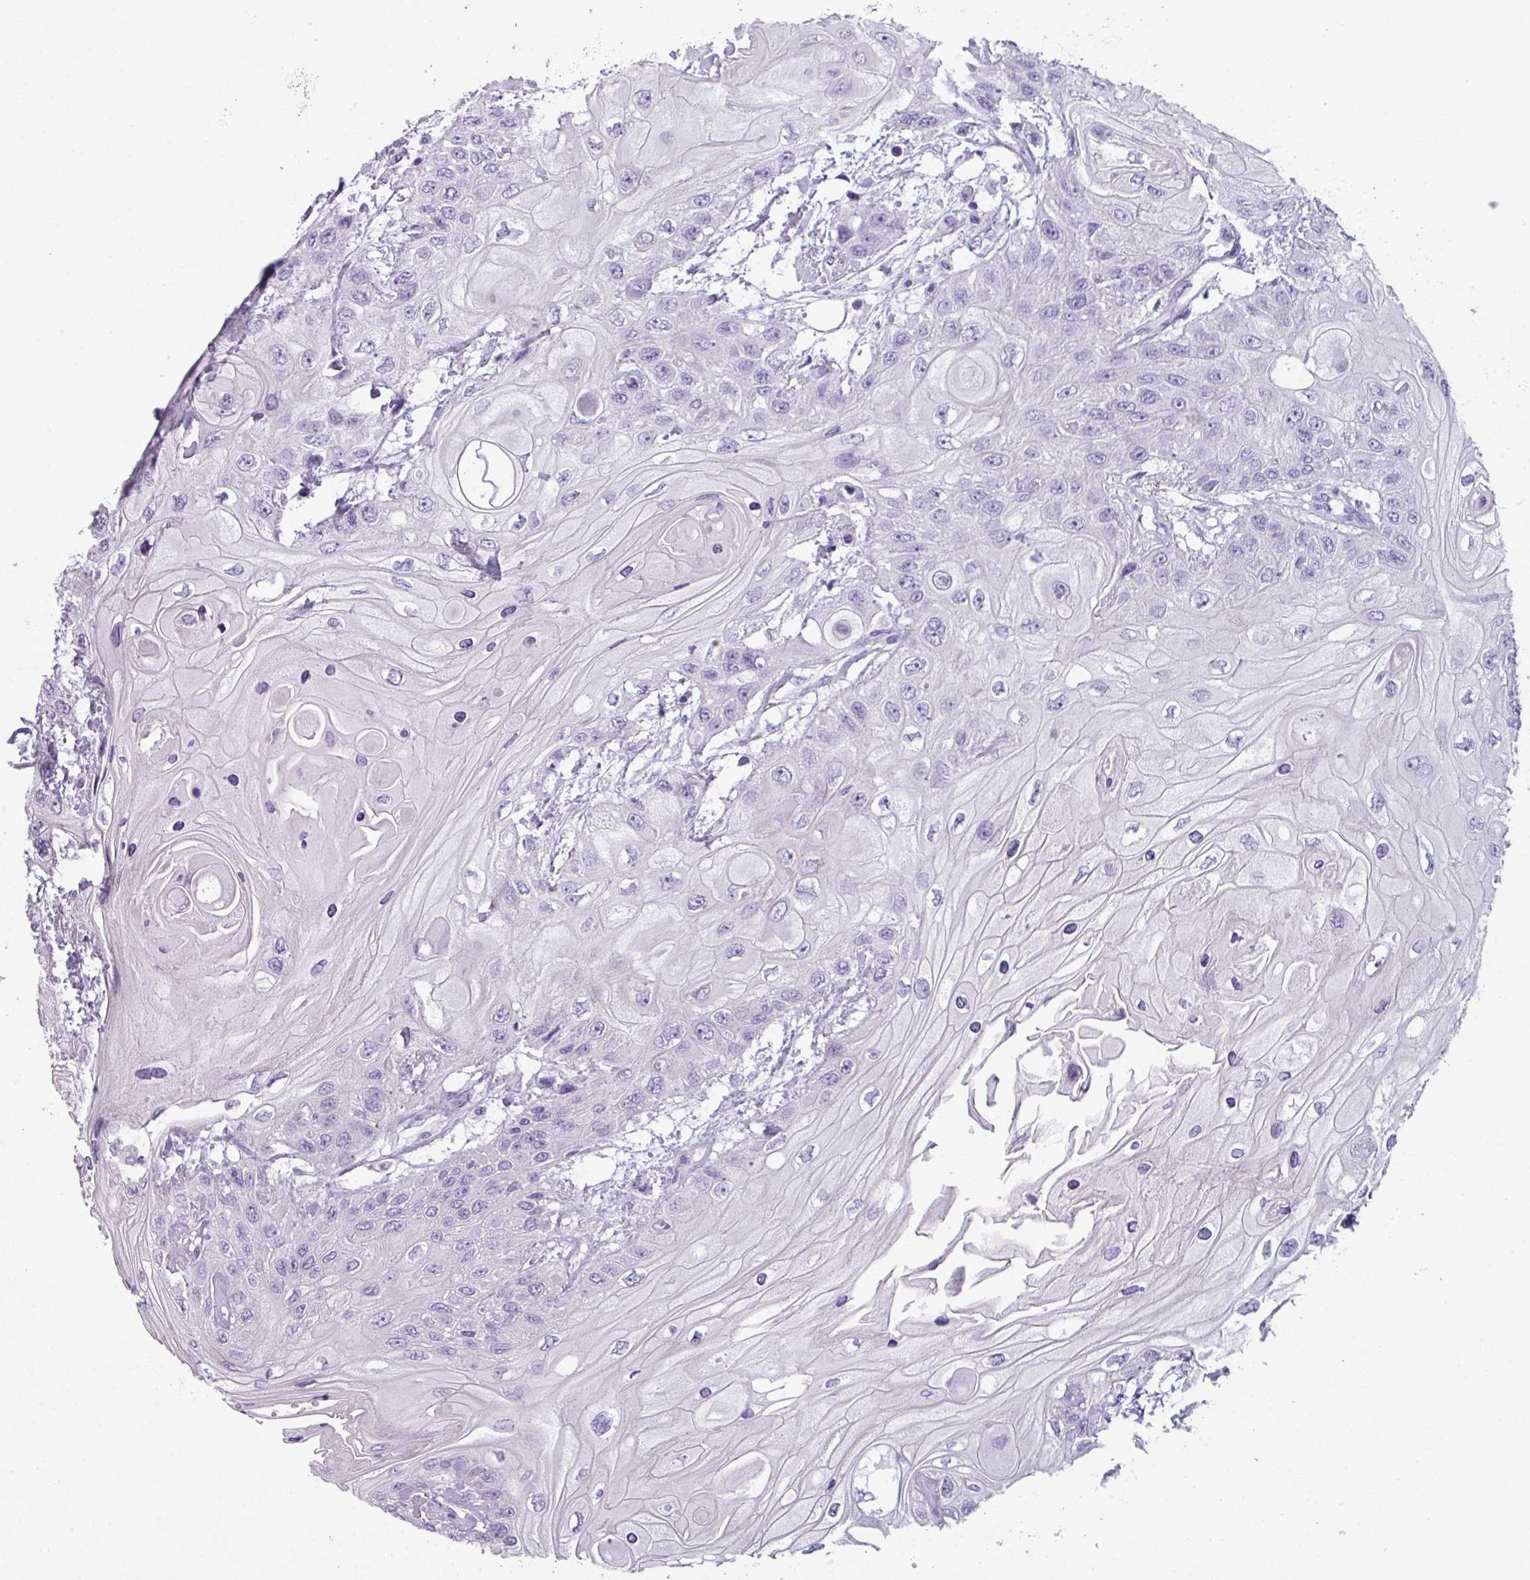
{"staining": {"intensity": "negative", "quantity": "none", "location": "none"}, "tissue": "head and neck cancer", "cell_type": "Tumor cells", "image_type": "cancer", "snomed": [{"axis": "morphology", "description": "Squamous cell carcinoma, NOS"}, {"axis": "topography", "description": "Head-Neck"}], "caption": "Tumor cells show no significant expression in head and neck cancer.", "gene": "PALS2", "patient": {"sex": "female", "age": 43}}